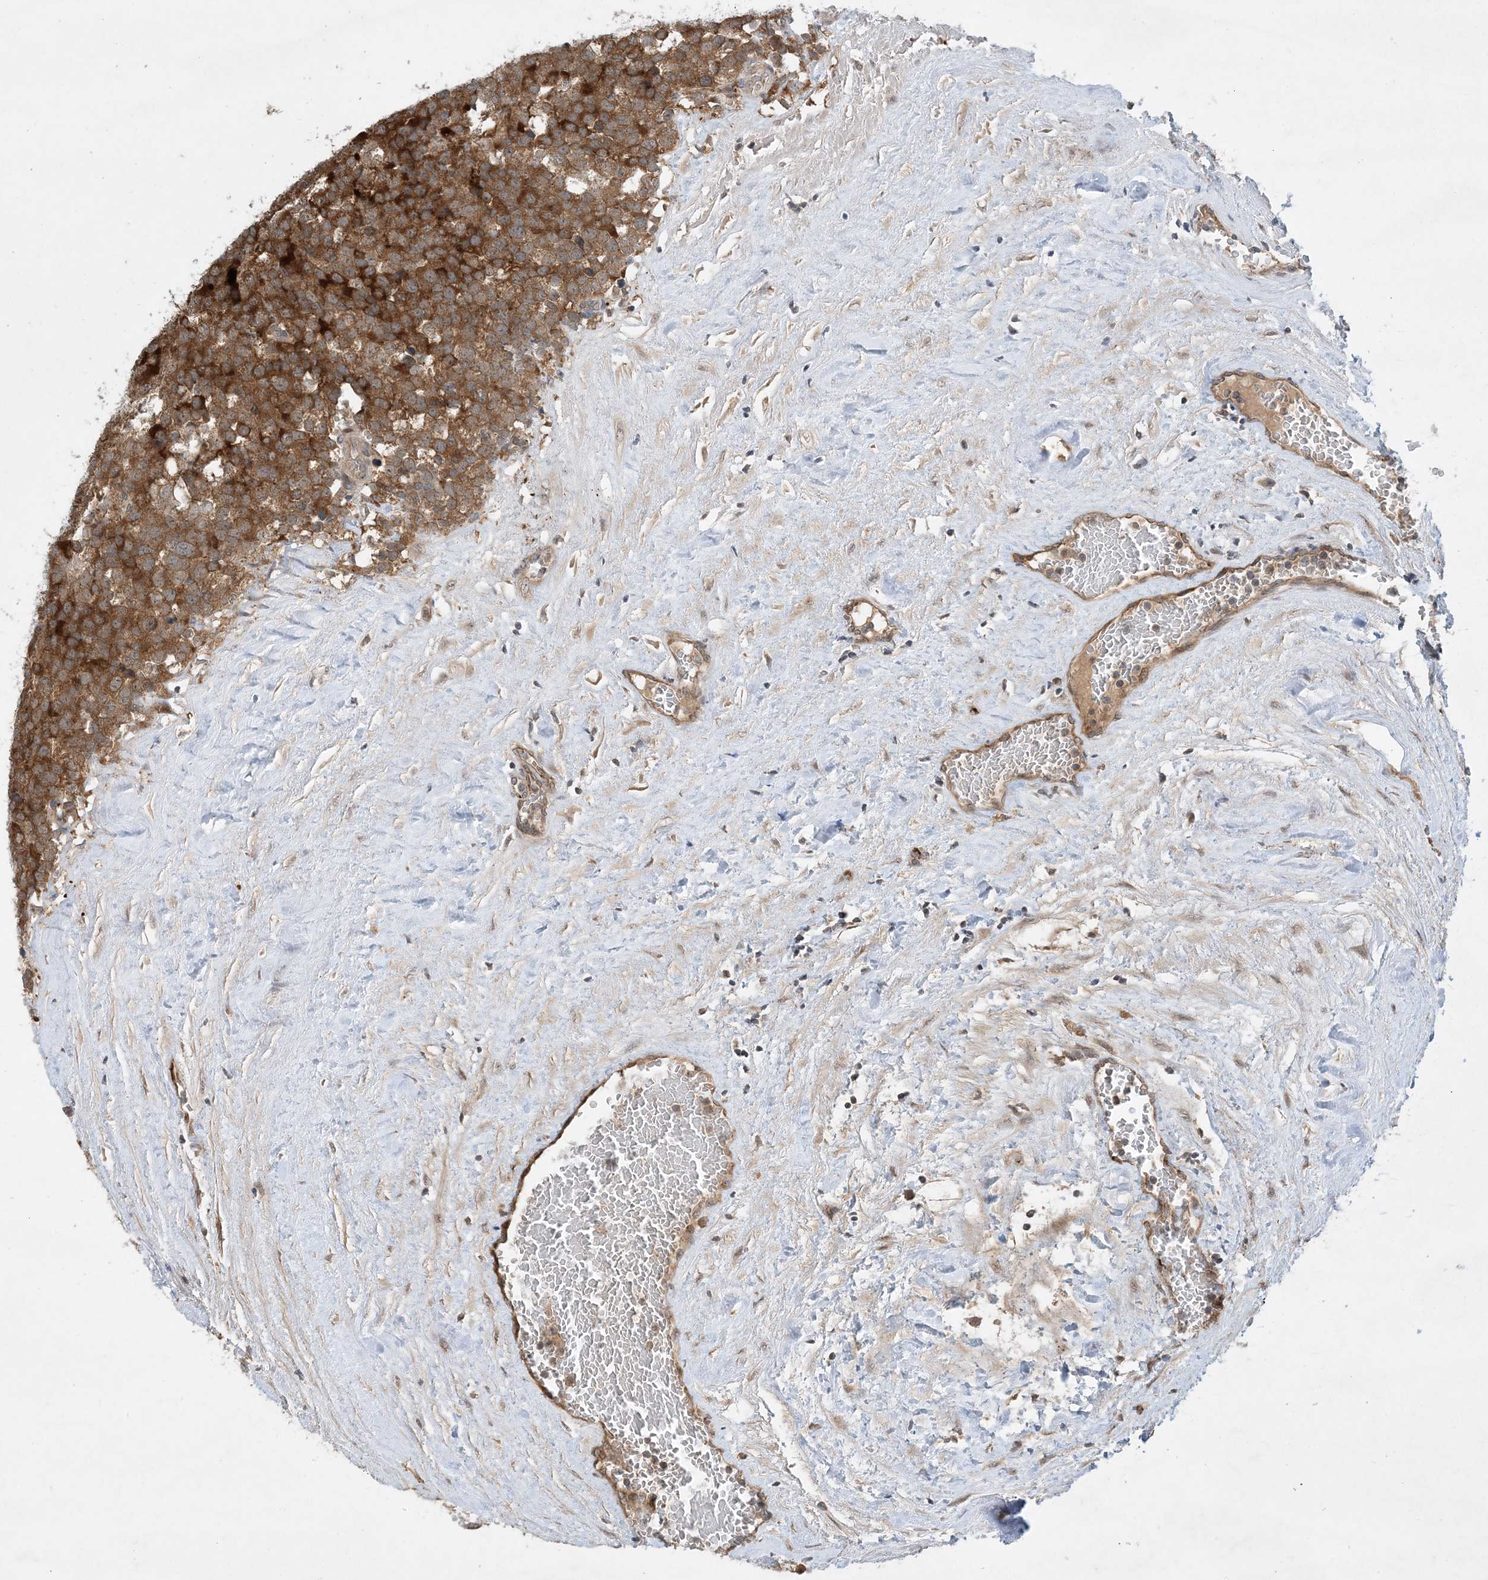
{"staining": {"intensity": "strong", "quantity": ">75%", "location": "cytoplasmic/membranous"}, "tissue": "testis cancer", "cell_type": "Tumor cells", "image_type": "cancer", "snomed": [{"axis": "morphology", "description": "Seminoma, NOS"}, {"axis": "topography", "description": "Testis"}], "caption": "Brown immunohistochemical staining in human seminoma (testis) reveals strong cytoplasmic/membranous positivity in approximately >75% of tumor cells. The protein is stained brown, and the nuclei are stained in blue (DAB IHC with brightfield microscopy, high magnification).", "gene": "TINAG", "patient": {"sex": "male", "age": 71}}